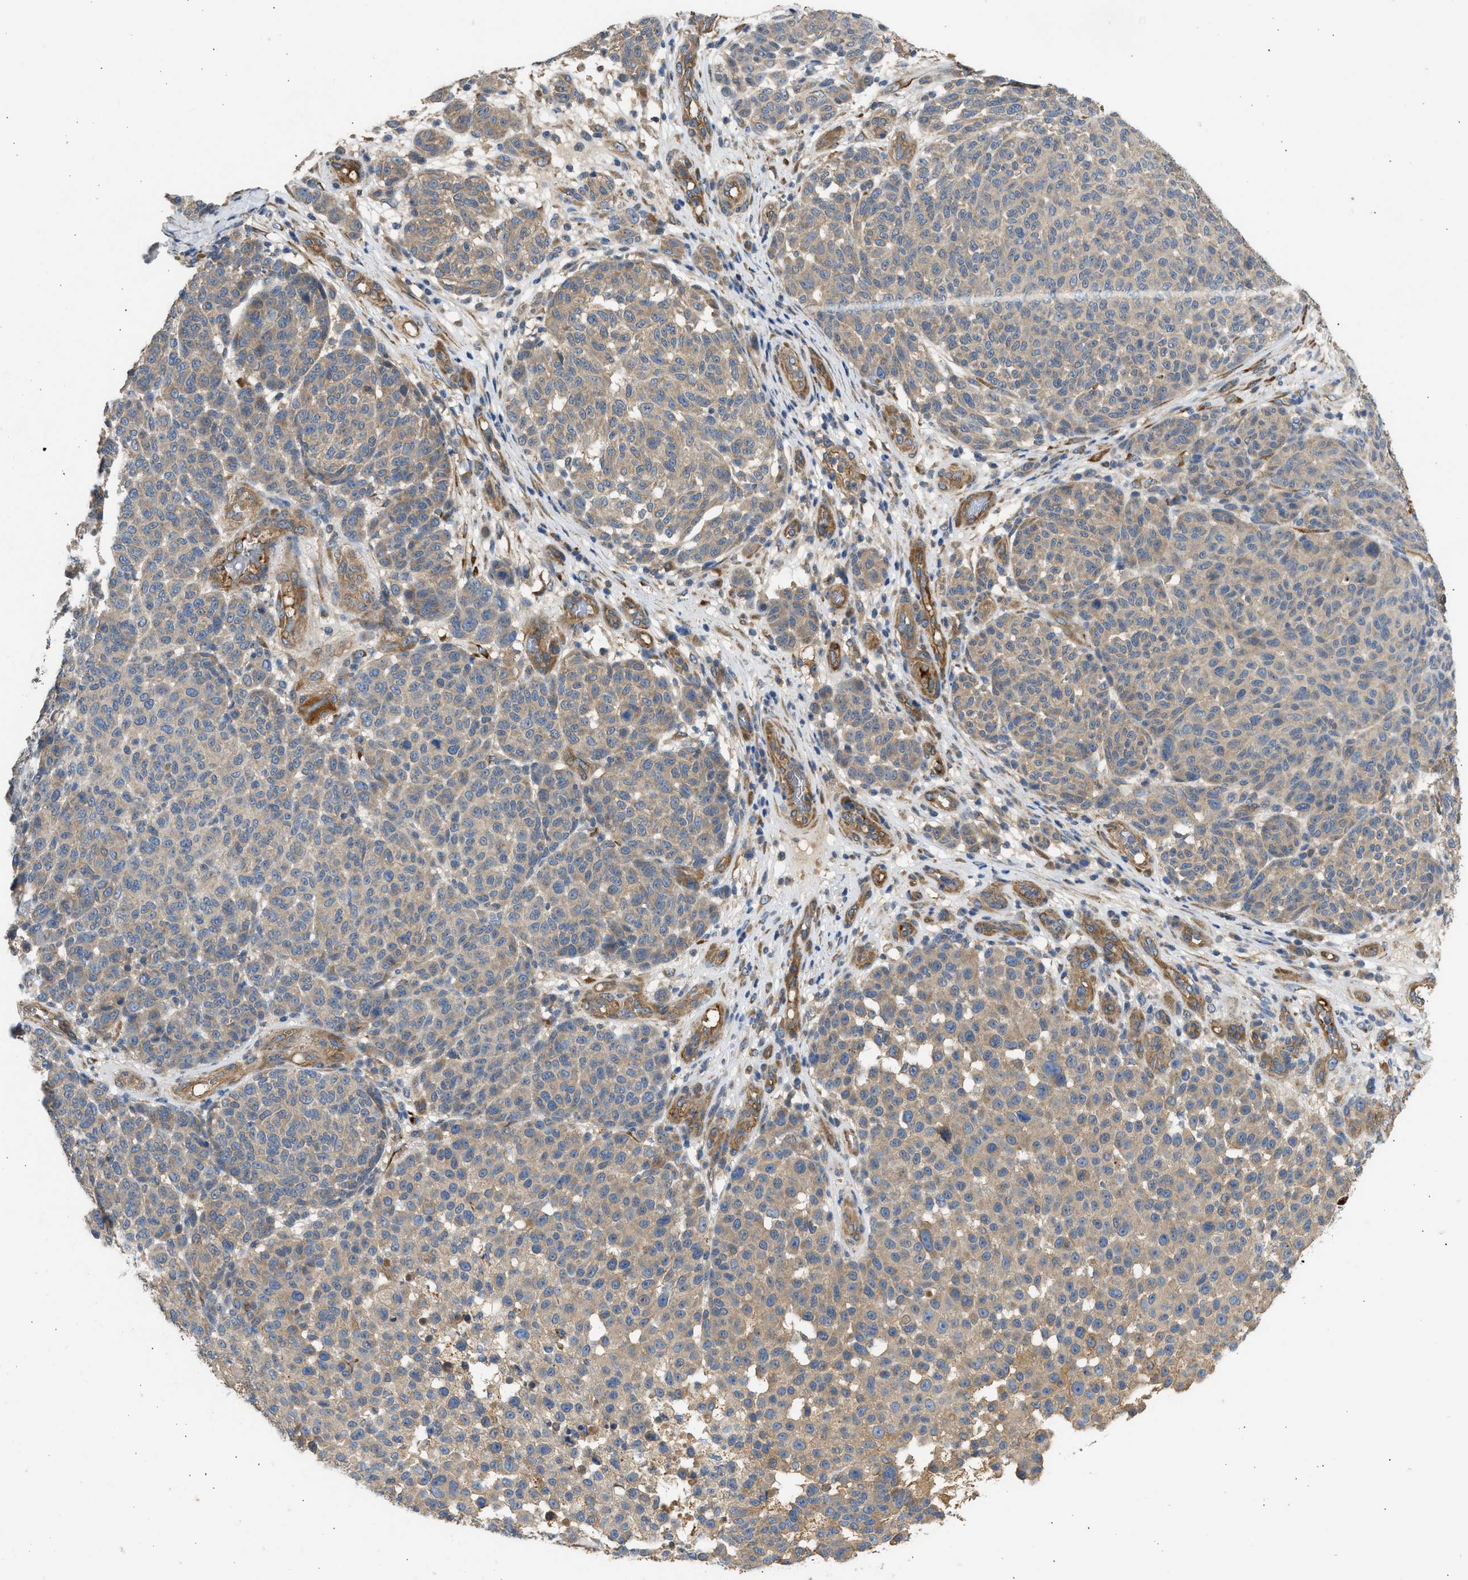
{"staining": {"intensity": "weak", "quantity": ">75%", "location": "cytoplasmic/membranous"}, "tissue": "melanoma", "cell_type": "Tumor cells", "image_type": "cancer", "snomed": [{"axis": "morphology", "description": "Malignant melanoma, NOS"}, {"axis": "topography", "description": "Skin"}], "caption": "Human melanoma stained for a protein (brown) shows weak cytoplasmic/membranous positive staining in about >75% of tumor cells.", "gene": "CSRNP2", "patient": {"sex": "male", "age": 59}}